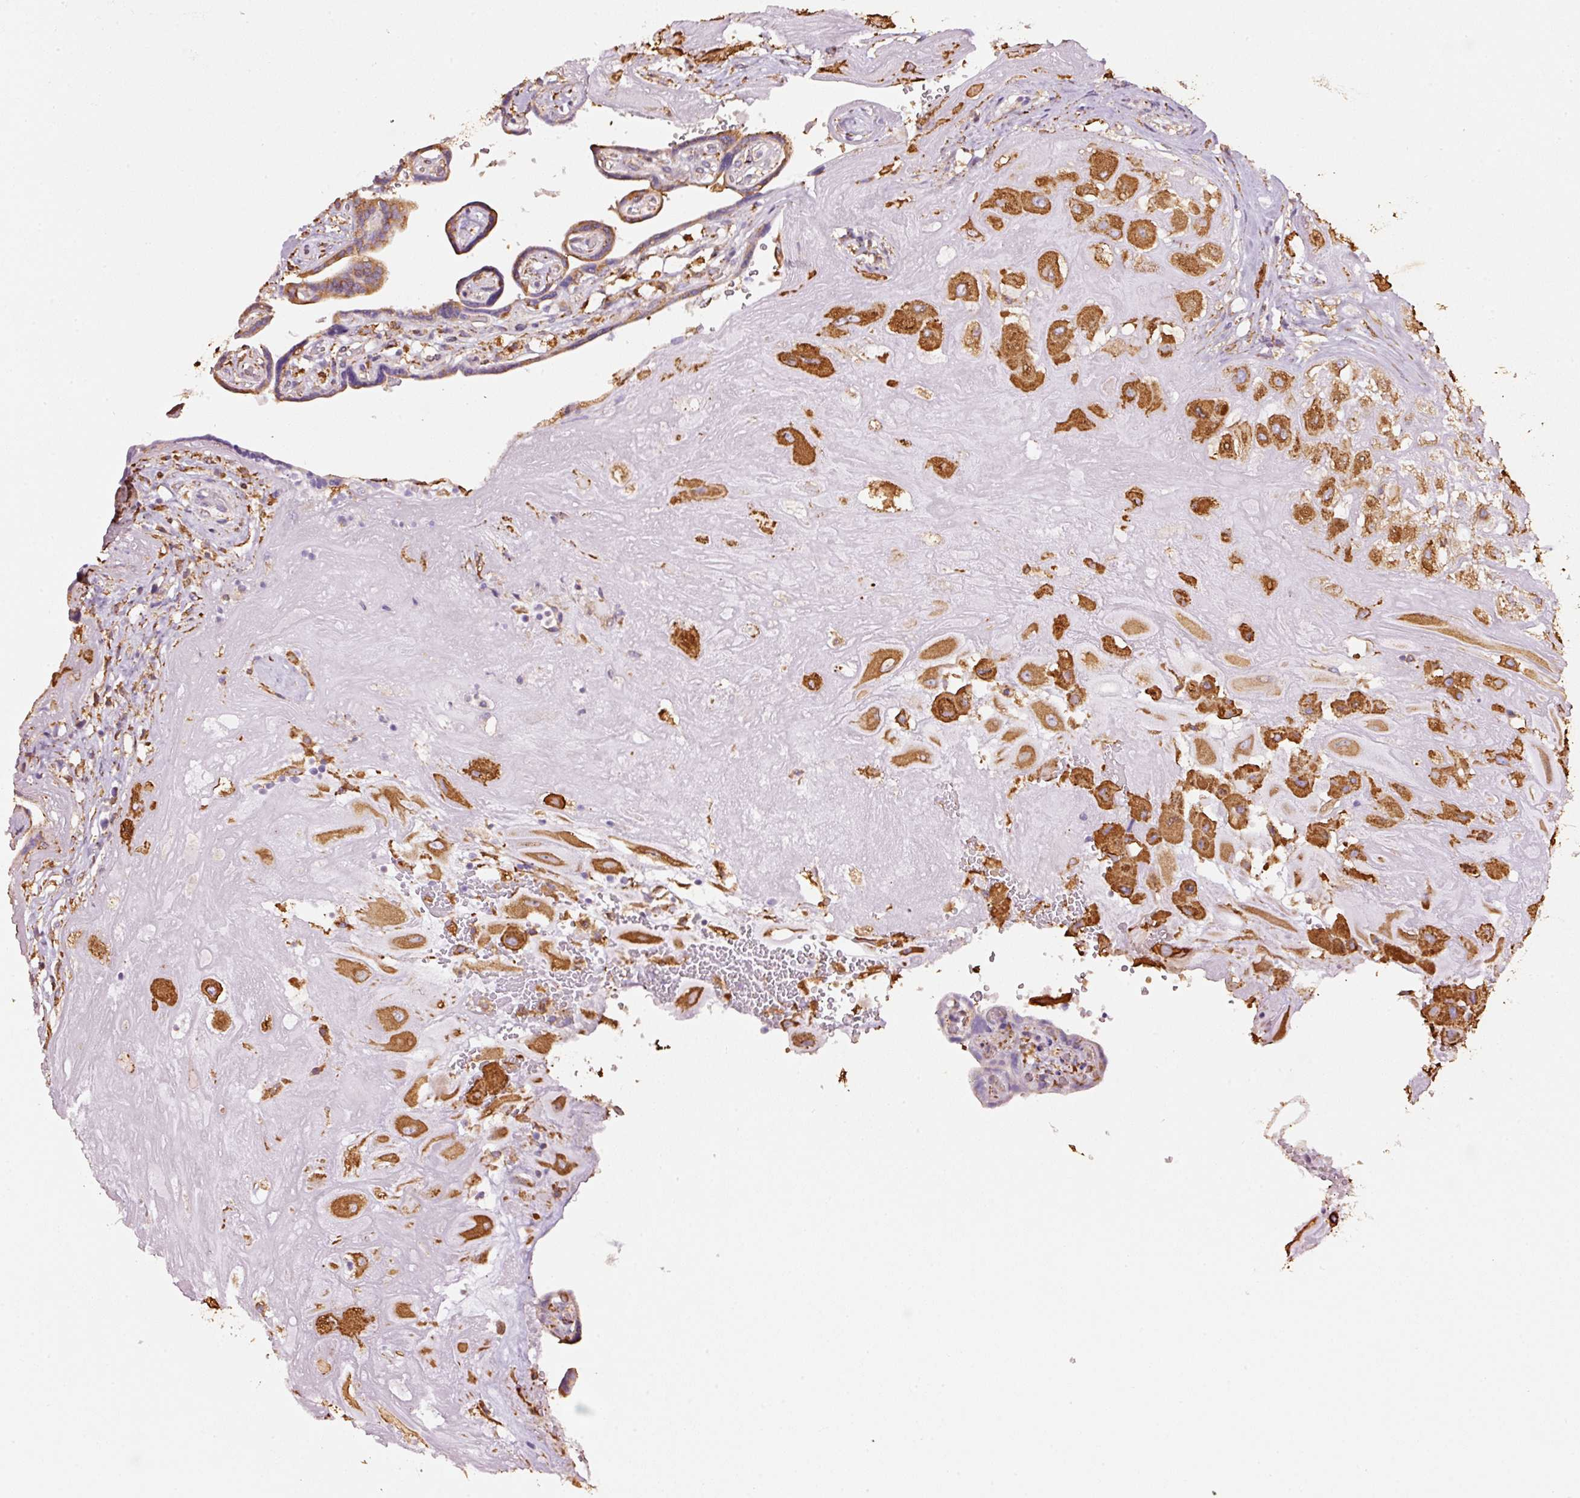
{"staining": {"intensity": "strong", "quantity": ">75%", "location": "cytoplasmic/membranous"}, "tissue": "placenta", "cell_type": "Decidual cells", "image_type": "normal", "snomed": [{"axis": "morphology", "description": "Normal tissue, NOS"}, {"axis": "topography", "description": "Placenta"}], "caption": "Protein positivity by IHC shows strong cytoplasmic/membranous positivity in approximately >75% of decidual cells in unremarkable placenta.", "gene": "GCG", "patient": {"sex": "female", "age": 32}}